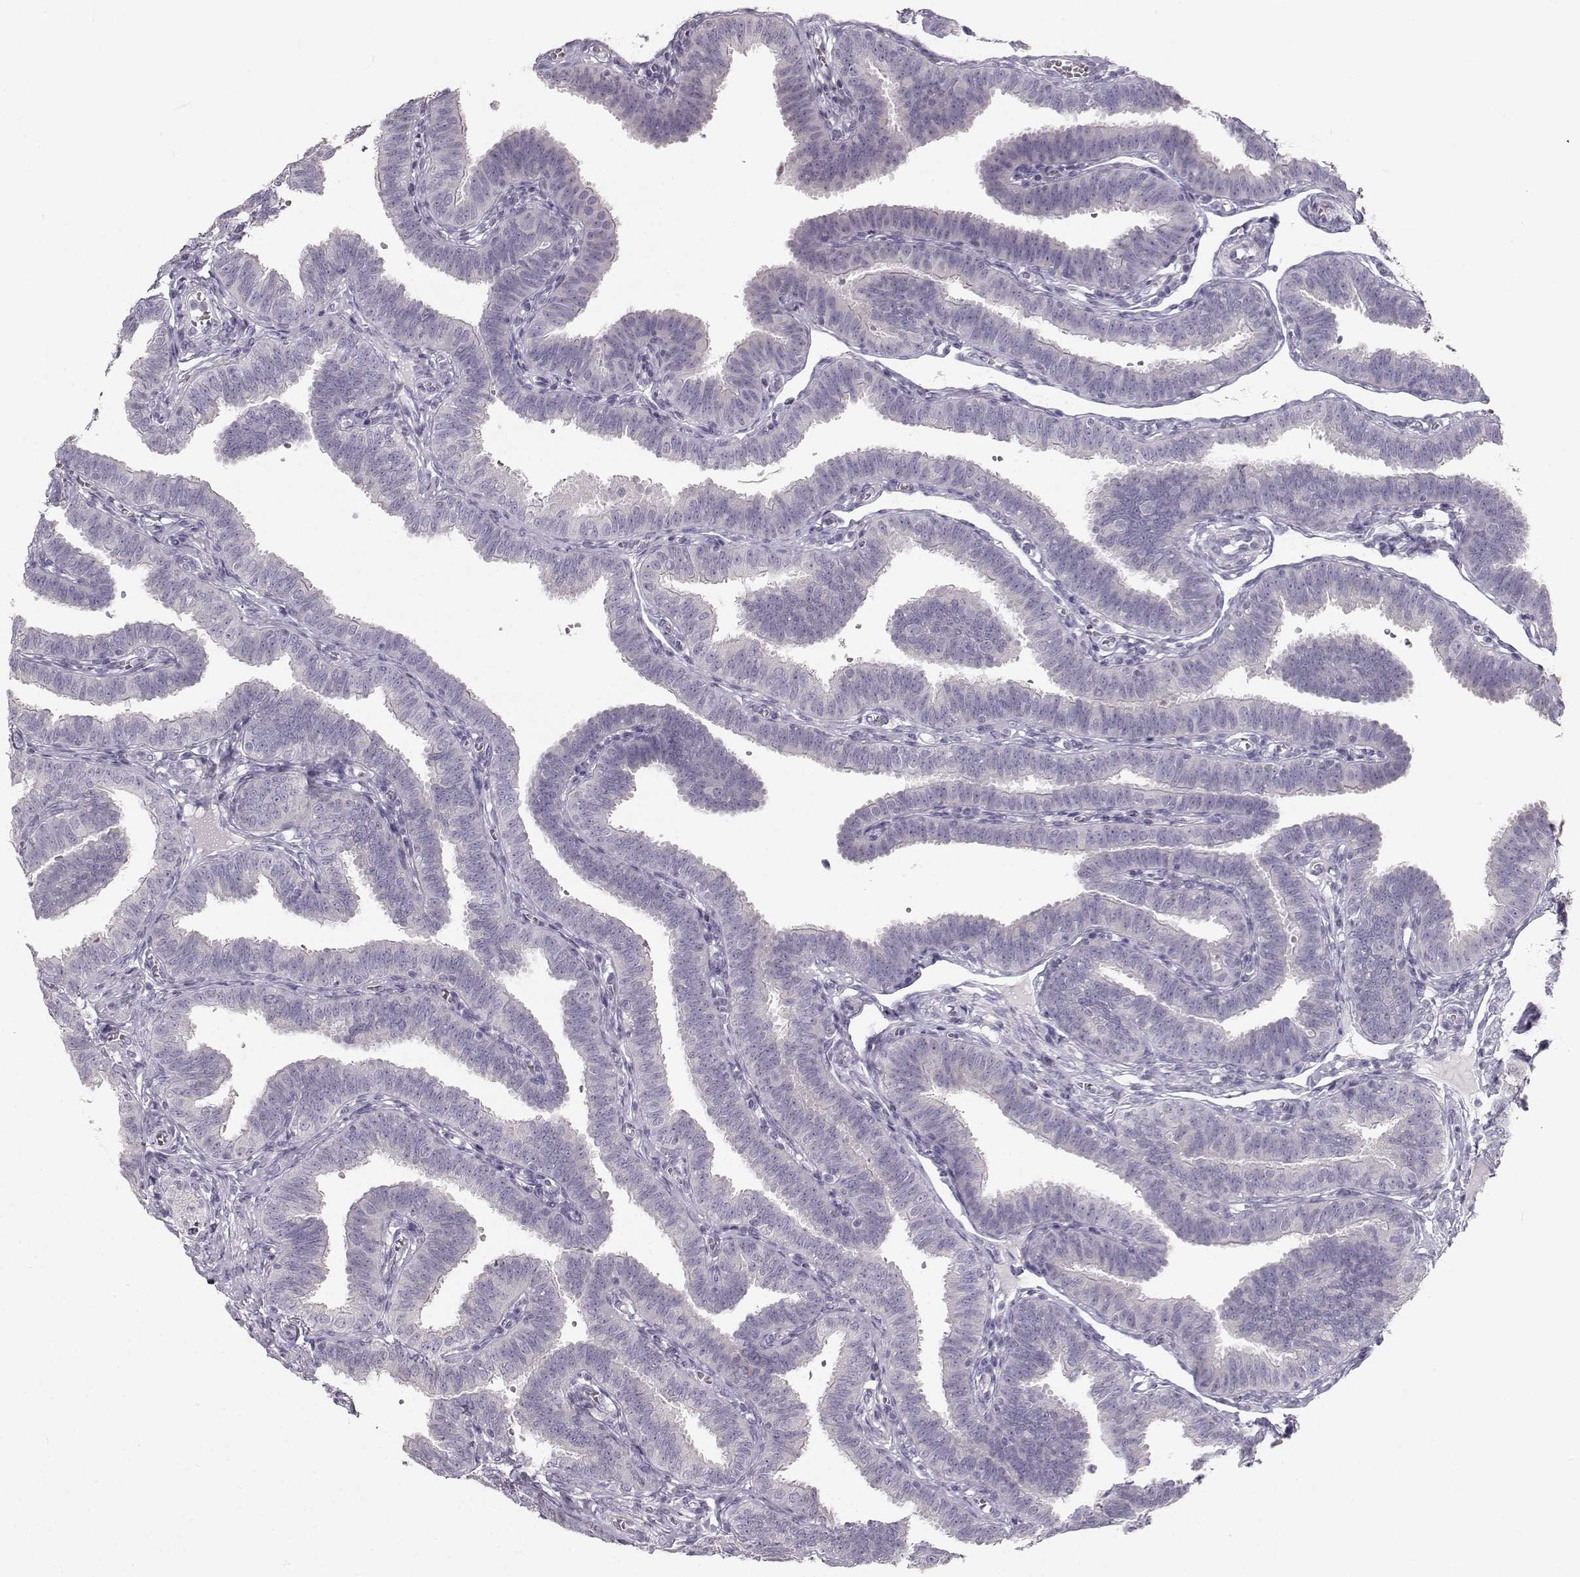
{"staining": {"intensity": "negative", "quantity": "none", "location": "none"}, "tissue": "fallopian tube", "cell_type": "Glandular cells", "image_type": "normal", "snomed": [{"axis": "morphology", "description": "Normal tissue, NOS"}, {"axis": "topography", "description": "Fallopian tube"}], "caption": "This is an IHC photomicrograph of benign human fallopian tube. There is no positivity in glandular cells.", "gene": "OIP5", "patient": {"sex": "female", "age": 25}}